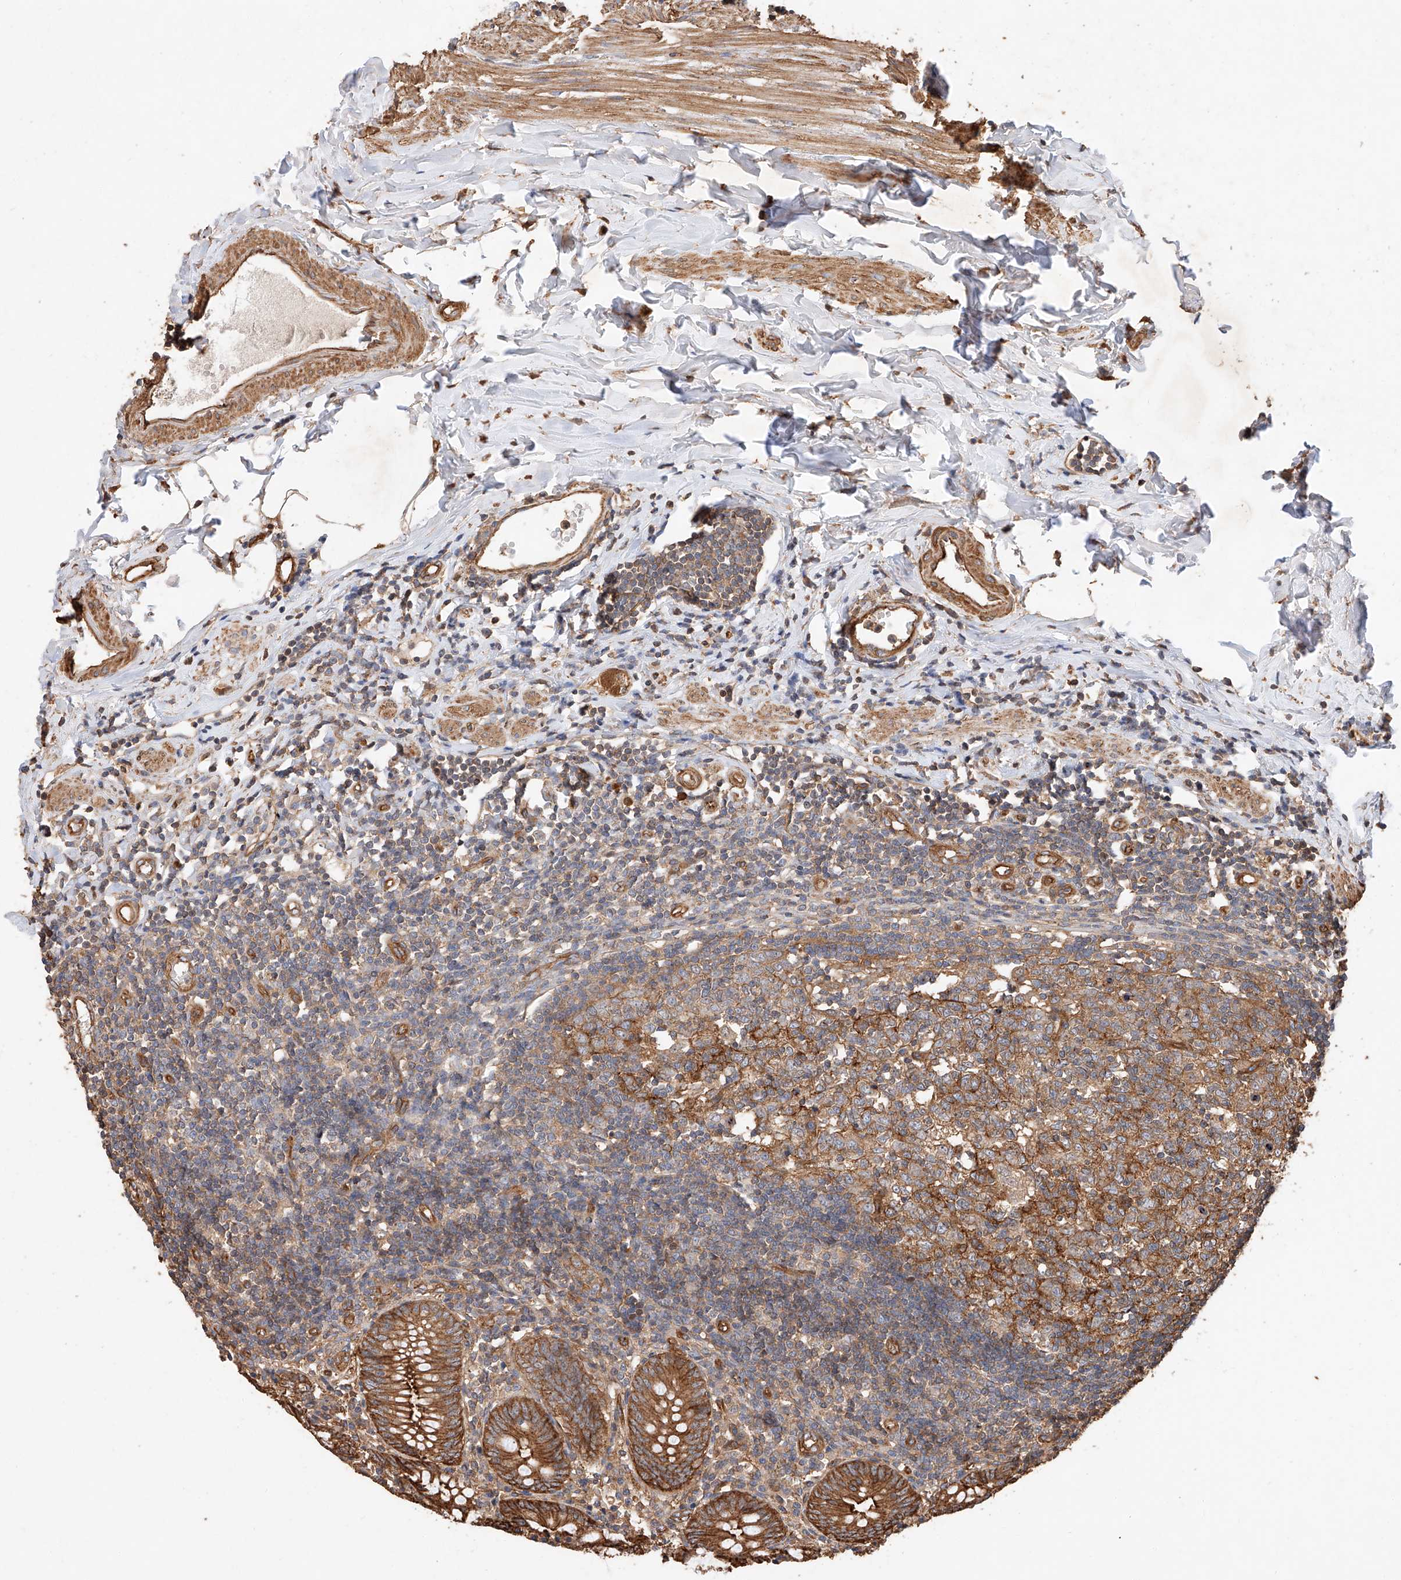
{"staining": {"intensity": "strong", "quantity": ">75%", "location": "cytoplasmic/membranous"}, "tissue": "appendix", "cell_type": "Glandular cells", "image_type": "normal", "snomed": [{"axis": "morphology", "description": "Normal tissue, NOS"}, {"axis": "topography", "description": "Appendix"}], "caption": "Immunohistochemical staining of unremarkable appendix reveals high levels of strong cytoplasmic/membranous staining in approximately >75% of glandular cells. (IHC, brightfield microscopy, high magnification).", "gene": "GHDC", "patient": {"sex": "female", "age": 54}}